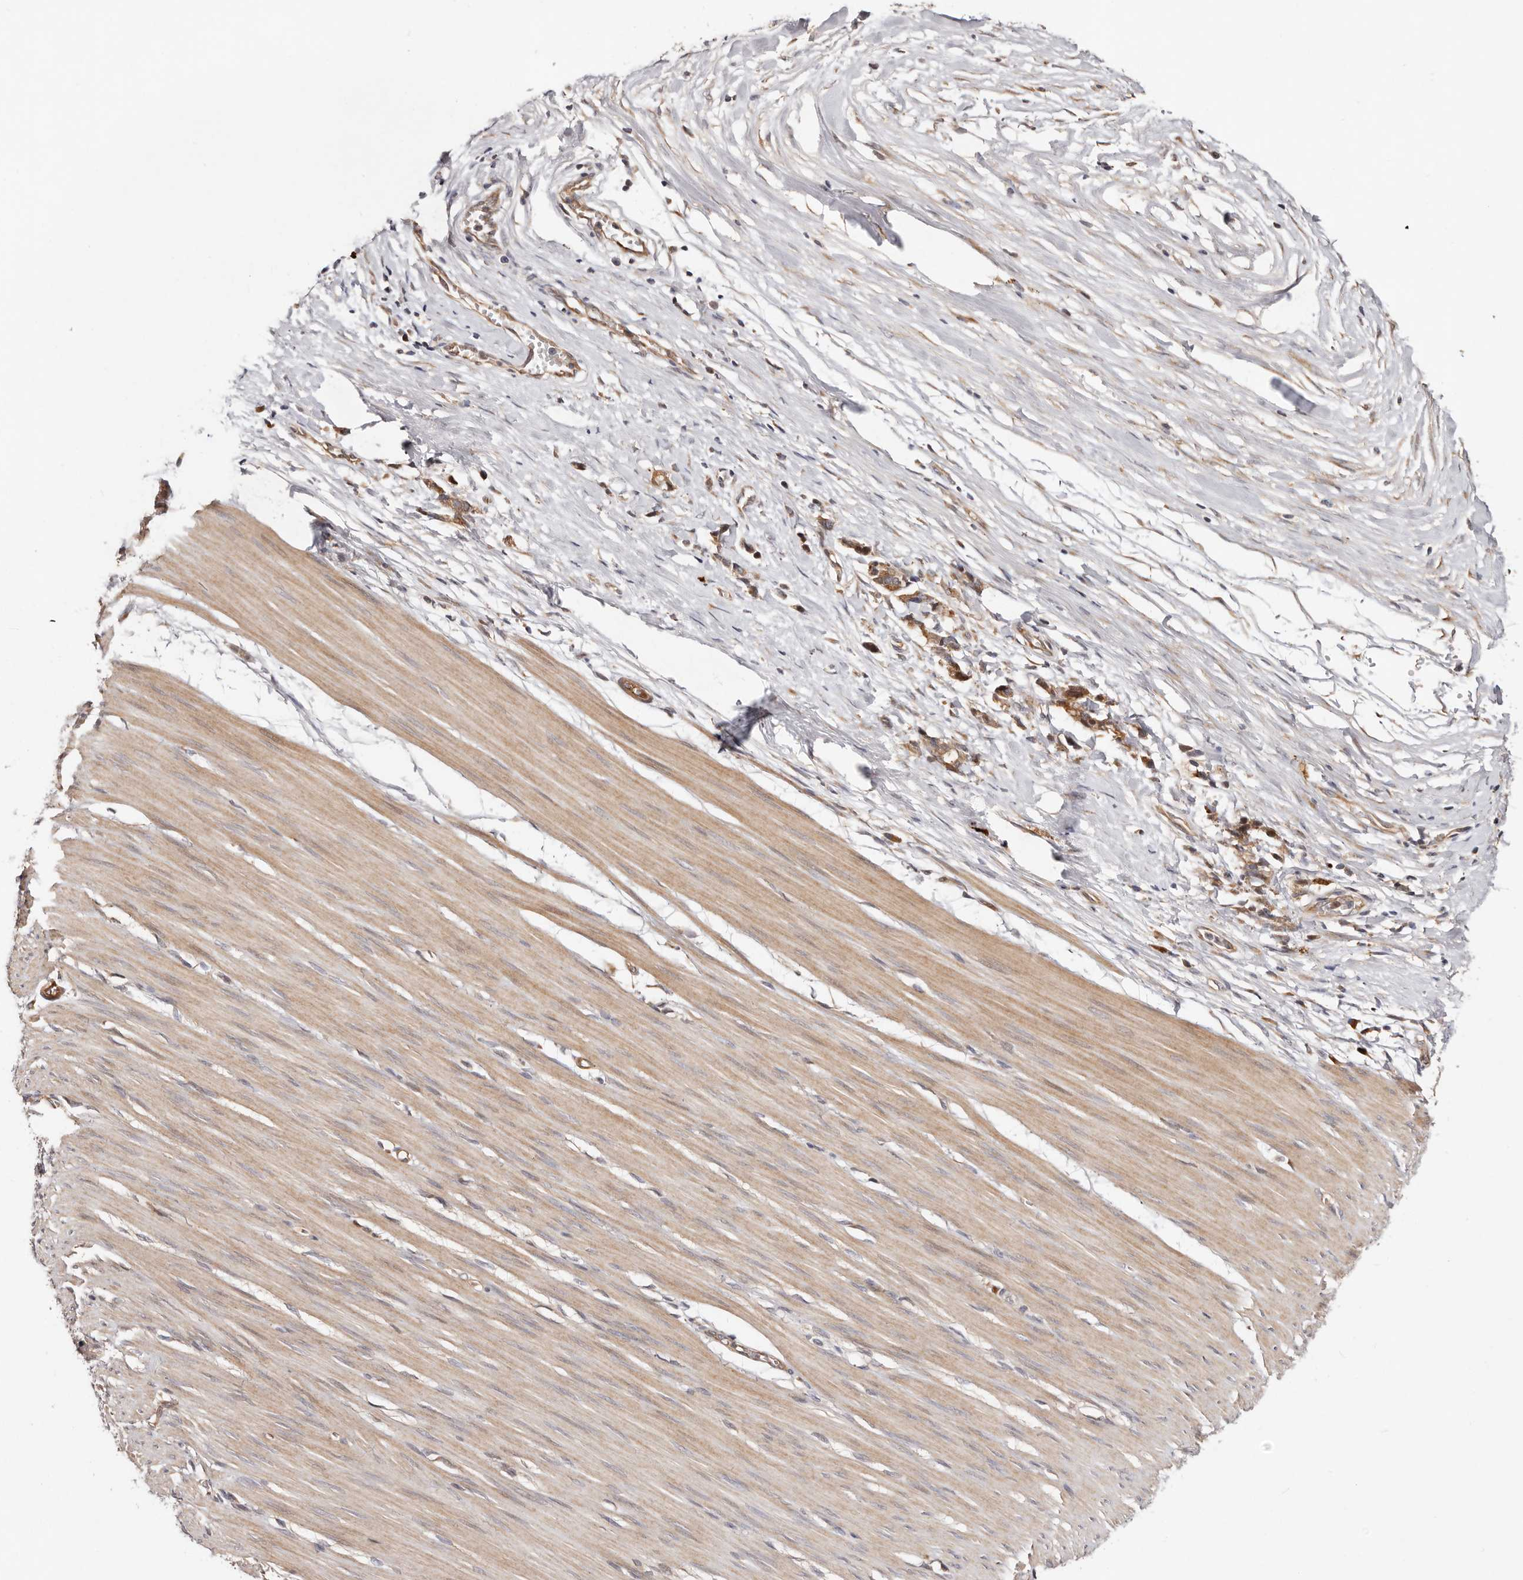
{"staining": {"intensity": "moderate", "quantity": "25%-75%", "location": "cytoplasmic/membranous"}, "tissue": "smooth muscle", "cell_type": "Smooth muscle cells", "image_type": "normal", "snomed": [{"axis": "morphology", "description": "Normal tissue, NOS"}, {"axis": "morphology", "description": "Adenocarcinoma, NOS"}, {"axis": "topography", "description": "Colon"}, {"axis": "topography", "description": "Peripheral nerve tissue"}], "caption": "The image shows staining of normal smooth muscle, revealing moderate cytoplasmic/membranous protein positivity (brown color) within smooth muscle cells. (Stains: DAB in brown, nuclei in blue, Microscopy: brightfield microscopy at high magnification).", "gene": "USP33", "patient": {"sex": "male", "age": 14}}